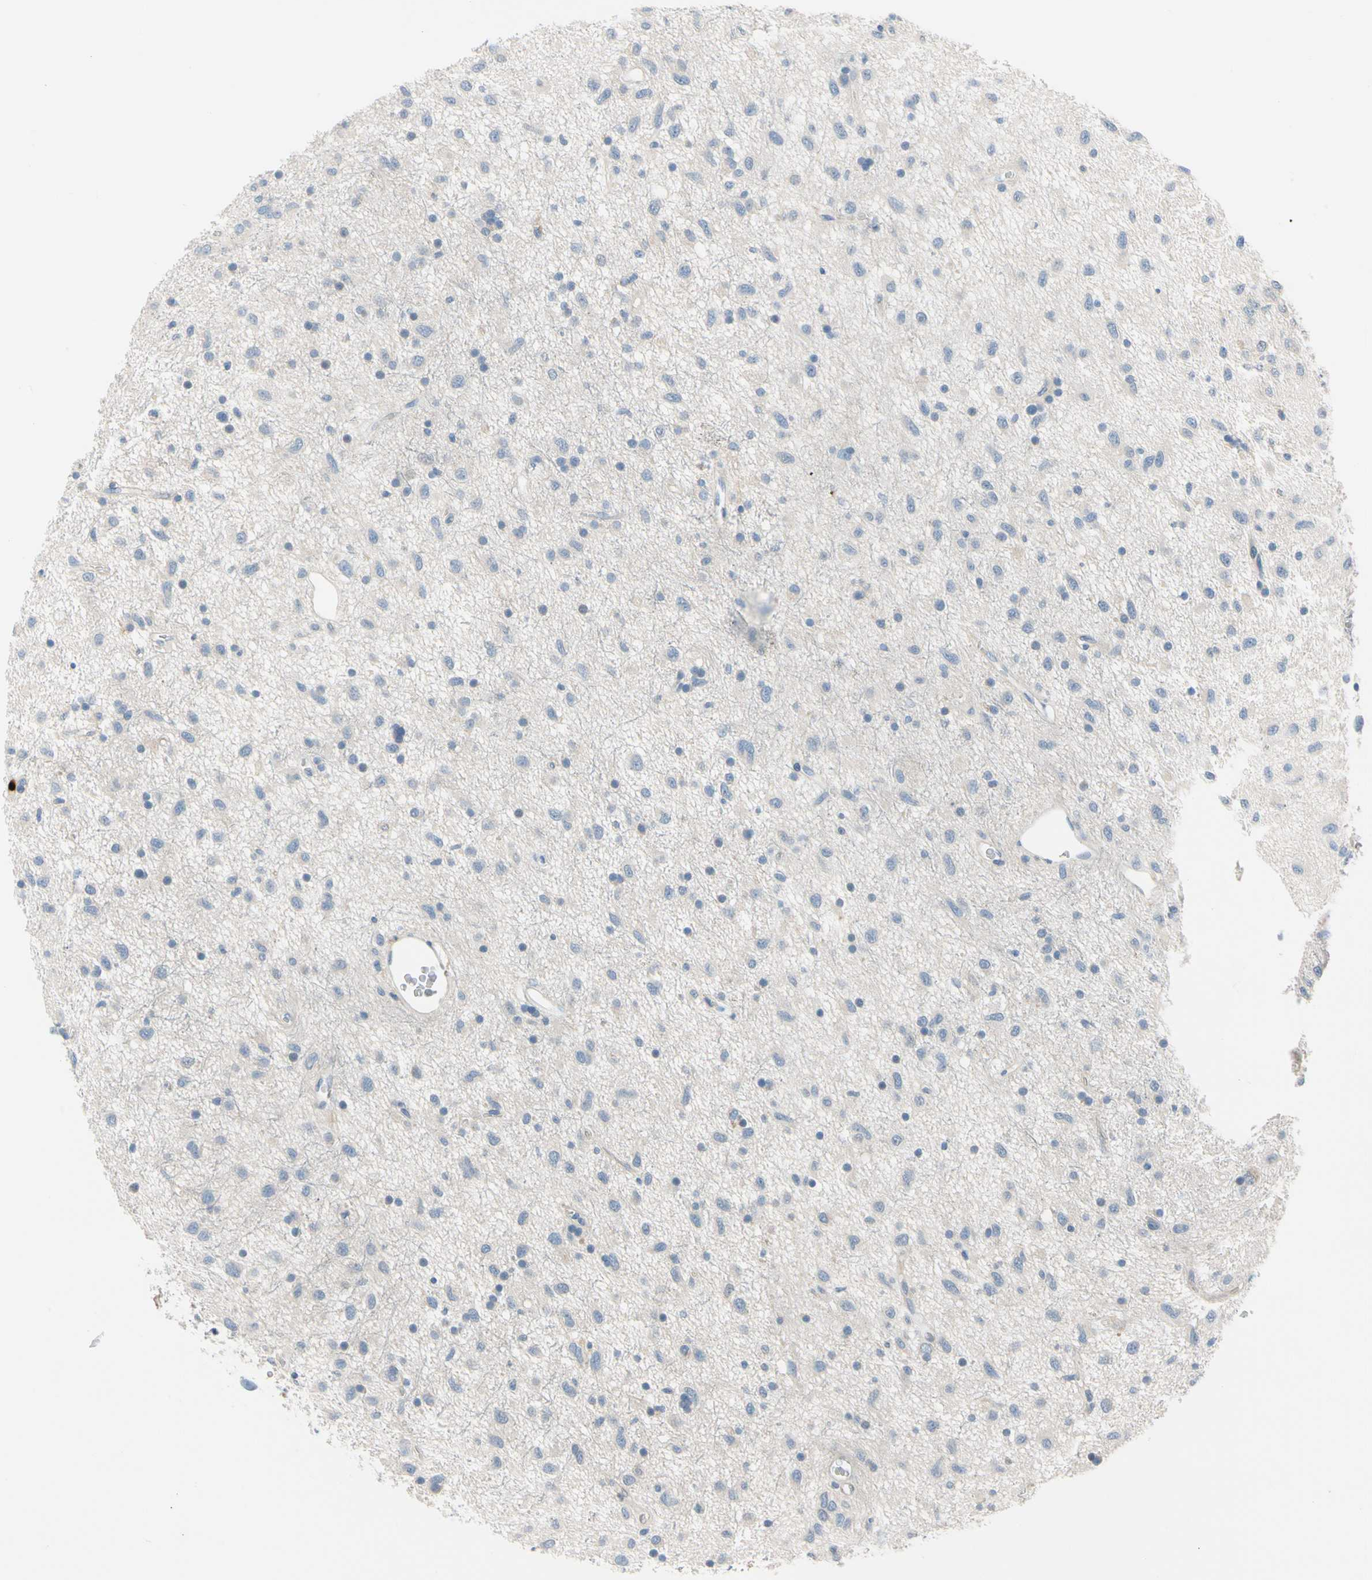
{"staining": {"intensity": "negative", "quantity": "none", "location": "none"}, "tissue": "glioma", "cell_type": "Tumor cells", "image_type": "cancer", "snomed": [{"axis": "morphology", "description": "Glioma, malignant, Low grade"}, {"axis": "topography", "description": "Brain"}], "caption": "High power microscopy image of an immunohistochemistry image of glioma, revealing no significant positivity in tumor cells.", "gene": "TRAF5", "patient": {"sex": "male", "age": 77}}